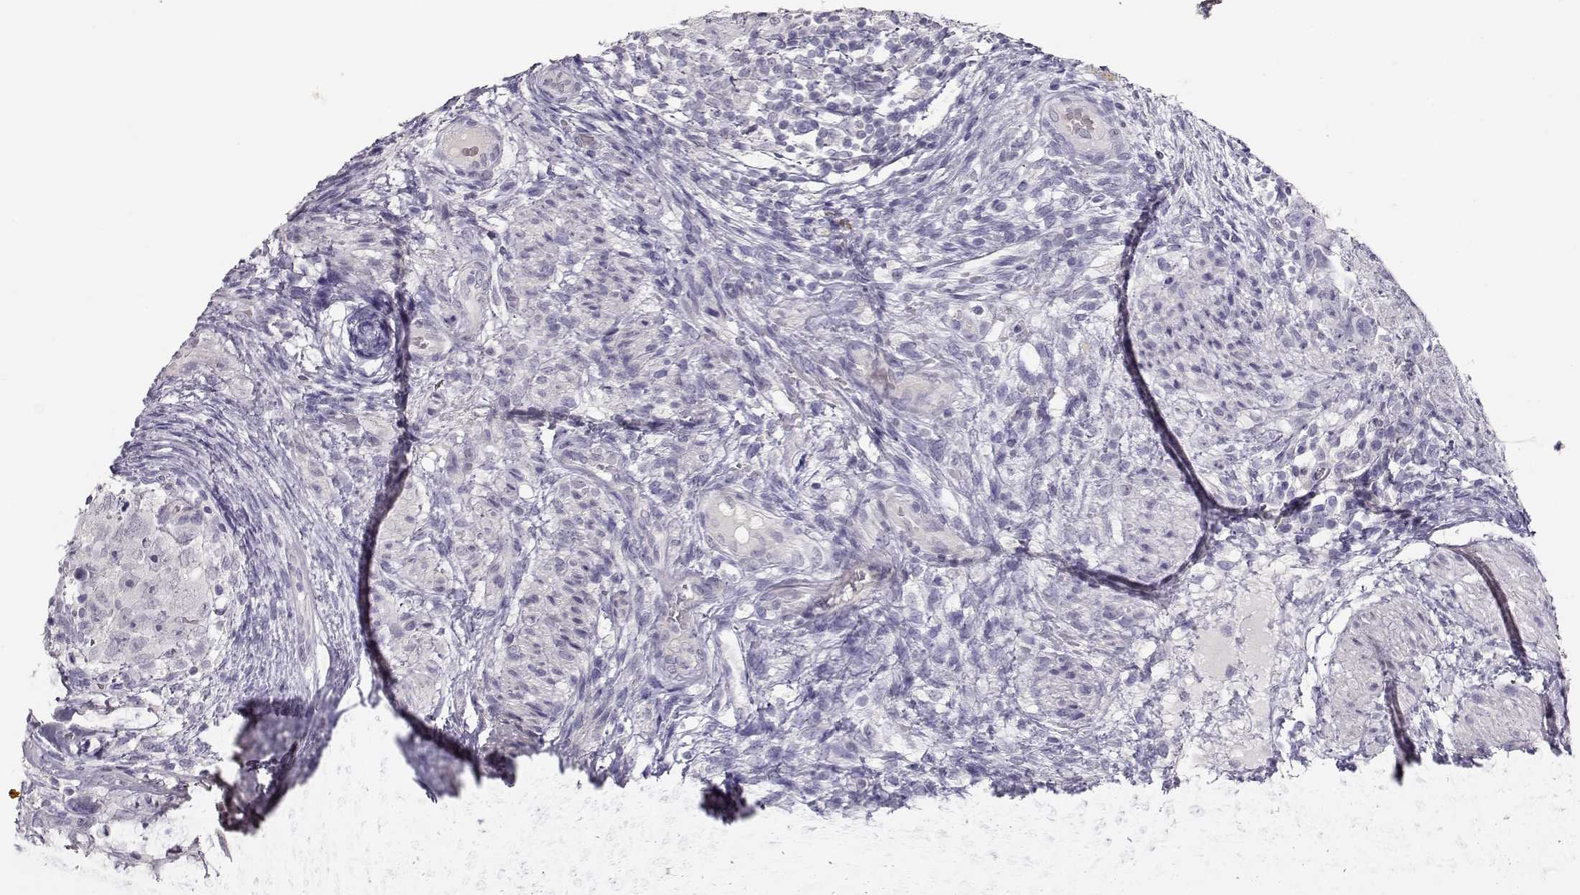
{"staining": {"intensity": "negative", "quantity": "none", "location": "none"}, "tissue": "testis cancer", "cell_type": "Tumor cells", "image_type": "cancer", "snomed": [{"axis": "morphology", "description": "Normal tissue, NOS"}, {"axis": "morphology", "description": "Carcinoma, Embryonal, NOS"}, {"axis": "topography", "description": "Testis"}, {"axis": "topography", "description": "Epididymis"}], "caption": "There is no significant expression in tumor cells of testis cancer.", "gene": "MAGEC1", "patient": {"sex": "male", "age": 24}}